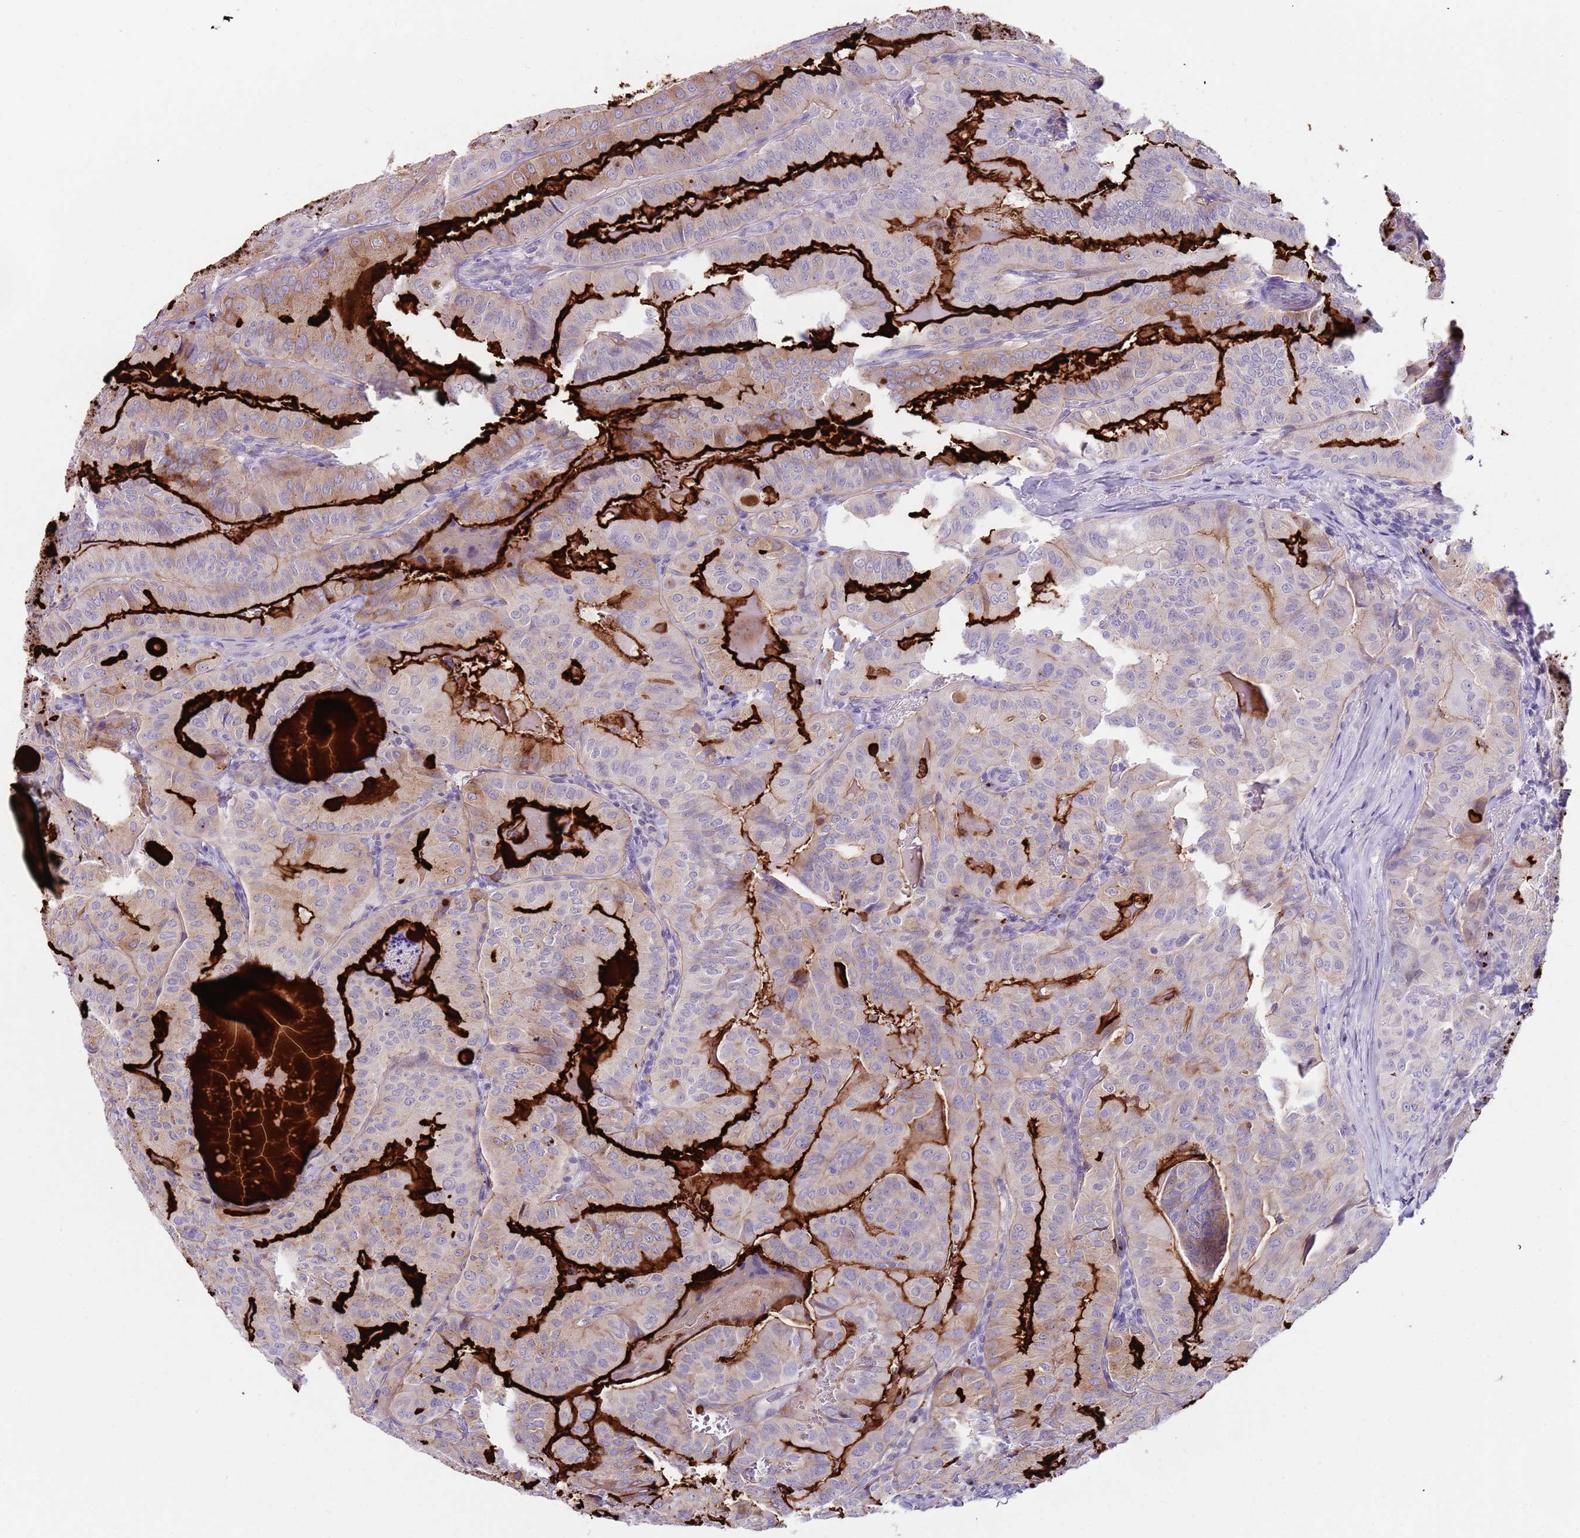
{"staining": {"intensity": "strong", "quantity": "25%-75%", "location": "cytoplasmic/membranous"}, "tissue": "thyroid cancer", "cell_type": "Tumor cells", "image_type": "cancer", "snomed": [{"axis": "morphology", "description": "Papillary adenocarcinoma, NOS"}, {"axis": "topography", "description": "Thyroid gland"}], "caption": "Human thyroid papillary adenocarcinoma stained with a brown dye reveals strong cytoplasmic/membranous positive positivity in approximately 25%-75% of tumor cells.", "gene": "C2CD3", "patient": {"sex": "female", "age": 68}}